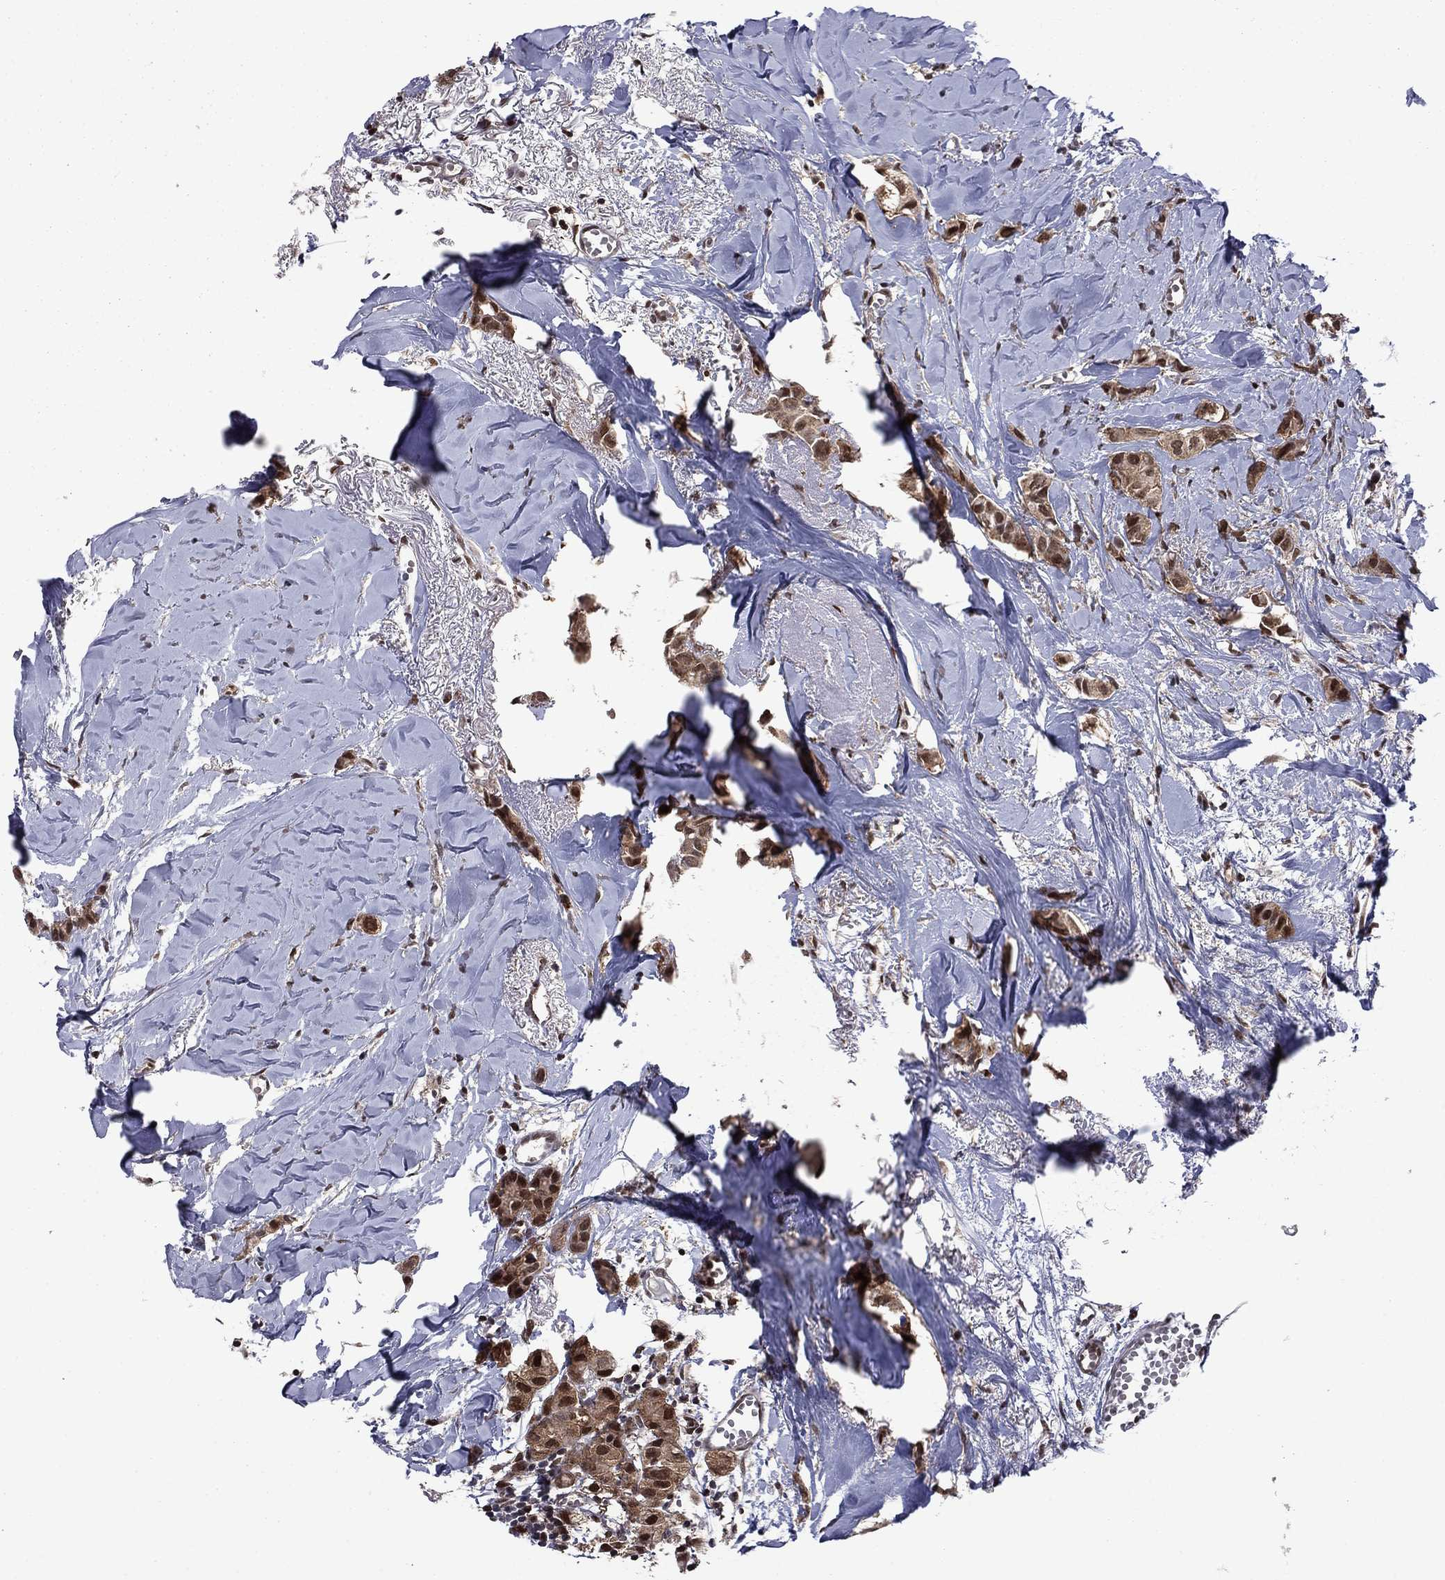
{"staining": {"intensity": "strong", "quantity": ">75%", "location": "nuclear"}, "tissue": "breast cancer", "cell_type": "Tumor cells", "image_type": "cancer", "snomed": [{"axis": "morphology", "description": "Duct carcinoma"}, {"axis": "topography", "description": "Breast"}], "caption": "High-magnification brightfield microscopy of breast invasive ductal carcinoma stained with DAB (3,3'-diaminobenzidine) (brown) and counterstained with hematoxylin (blue). tumor cells exhibit strong nuclear staining is present in about>75% of cells. (DAB IHC with brightfield microscopy, high magnification).", "gene": "PSMD2", "patient": {"sex": "female", "age": 85}}